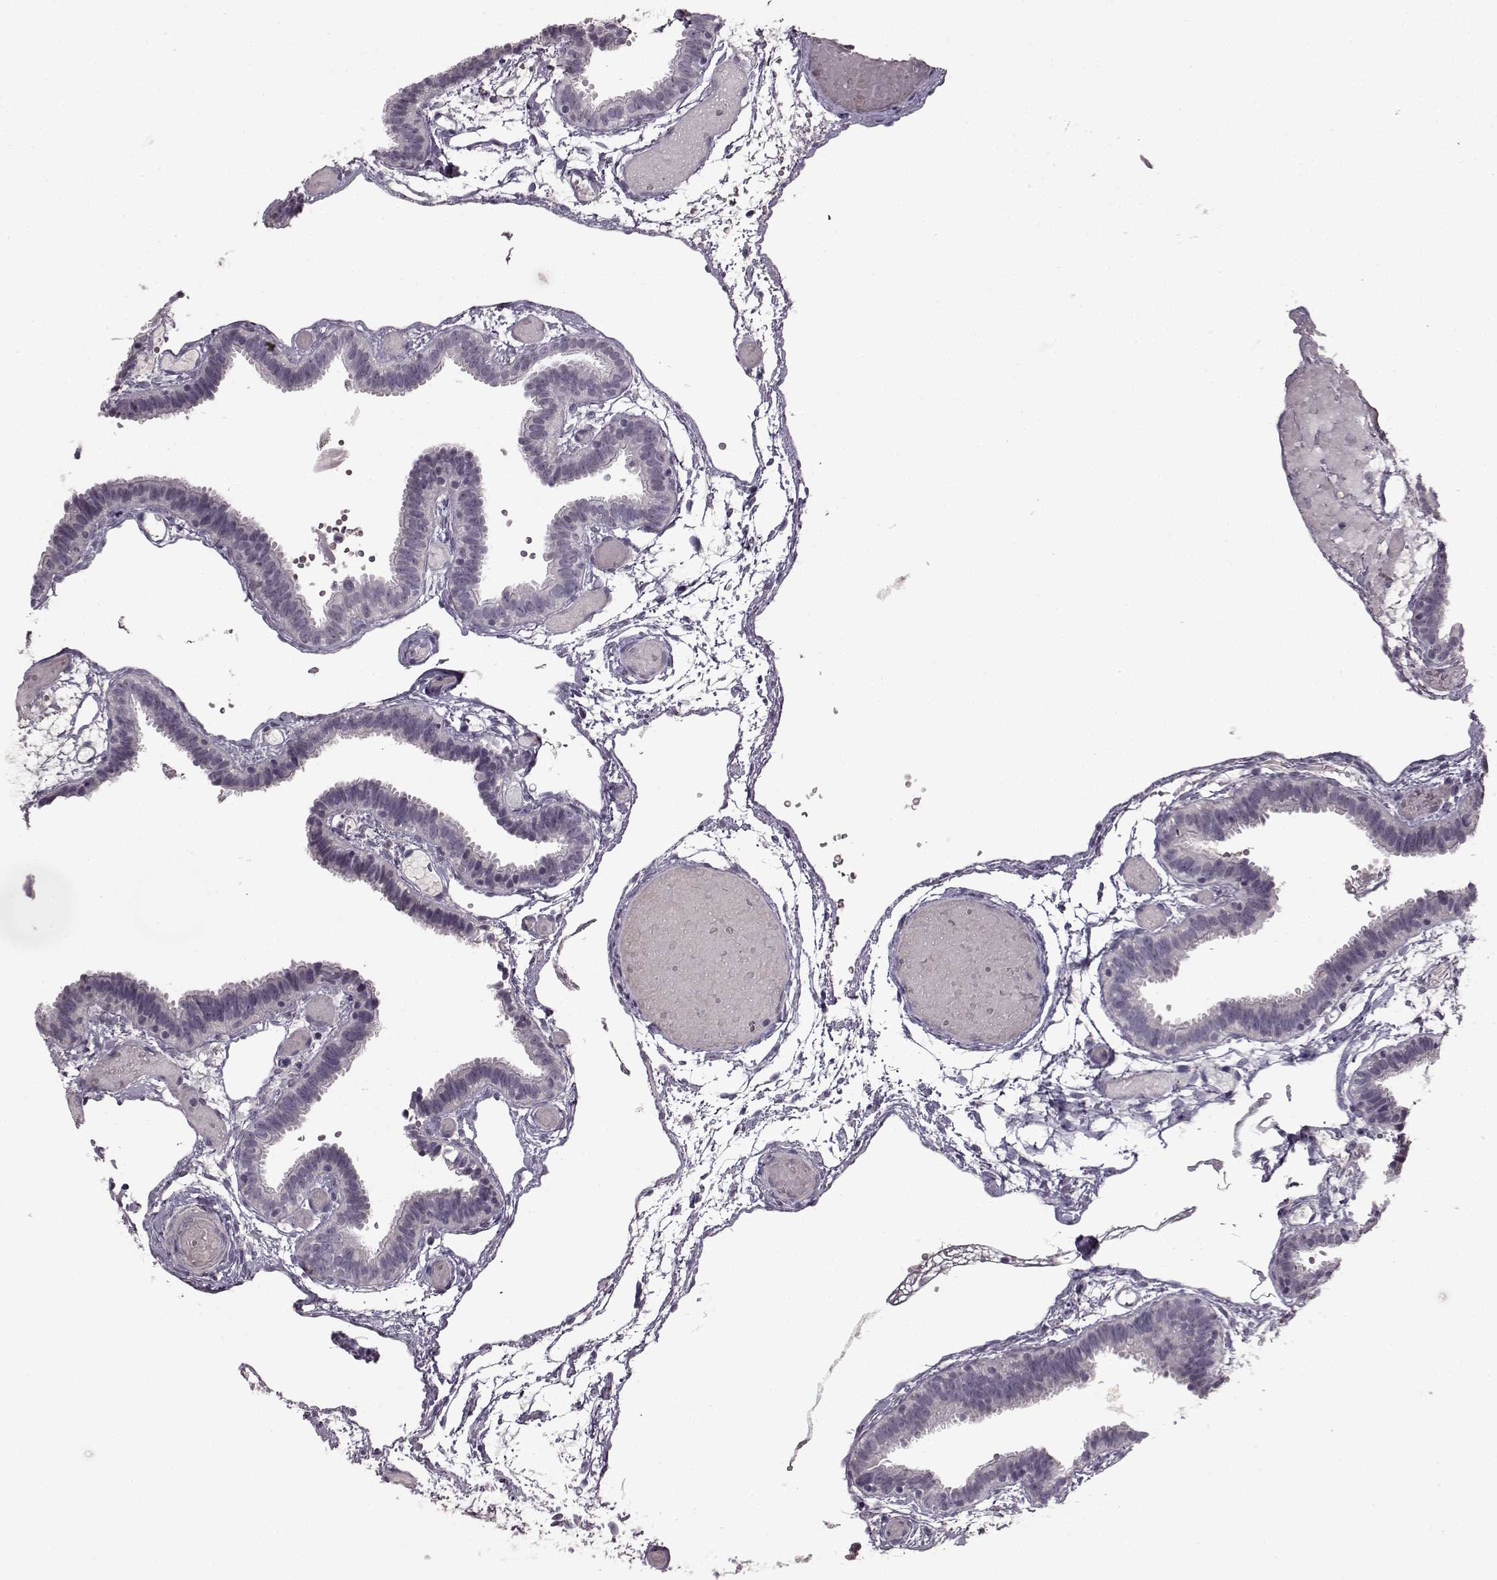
{"staining": {"intensity": "negative", "quantity": "none", "location": "none"}, "tissue": "fallopian tube", "cell_type": "Glandular cells", "image_type": "normal", "snomed": [{"axis": "morphology", "description": "Normal tissue, NOS"}, {"axis": "topography", "description": "Fallopian tube"}], "caption": "Normal fallopian tube was stained to show a protein in brown. There is no significant positivity in glandular cells. The staining was performed using DAB (3,3'-diaminobenzidine) to visualize the protein expression in brown, while the nuclei were stained in blue with hematoxylin (Magnification: 20x).", "gene": "LHB", "patient": {"sex": "female", "age": 37}}